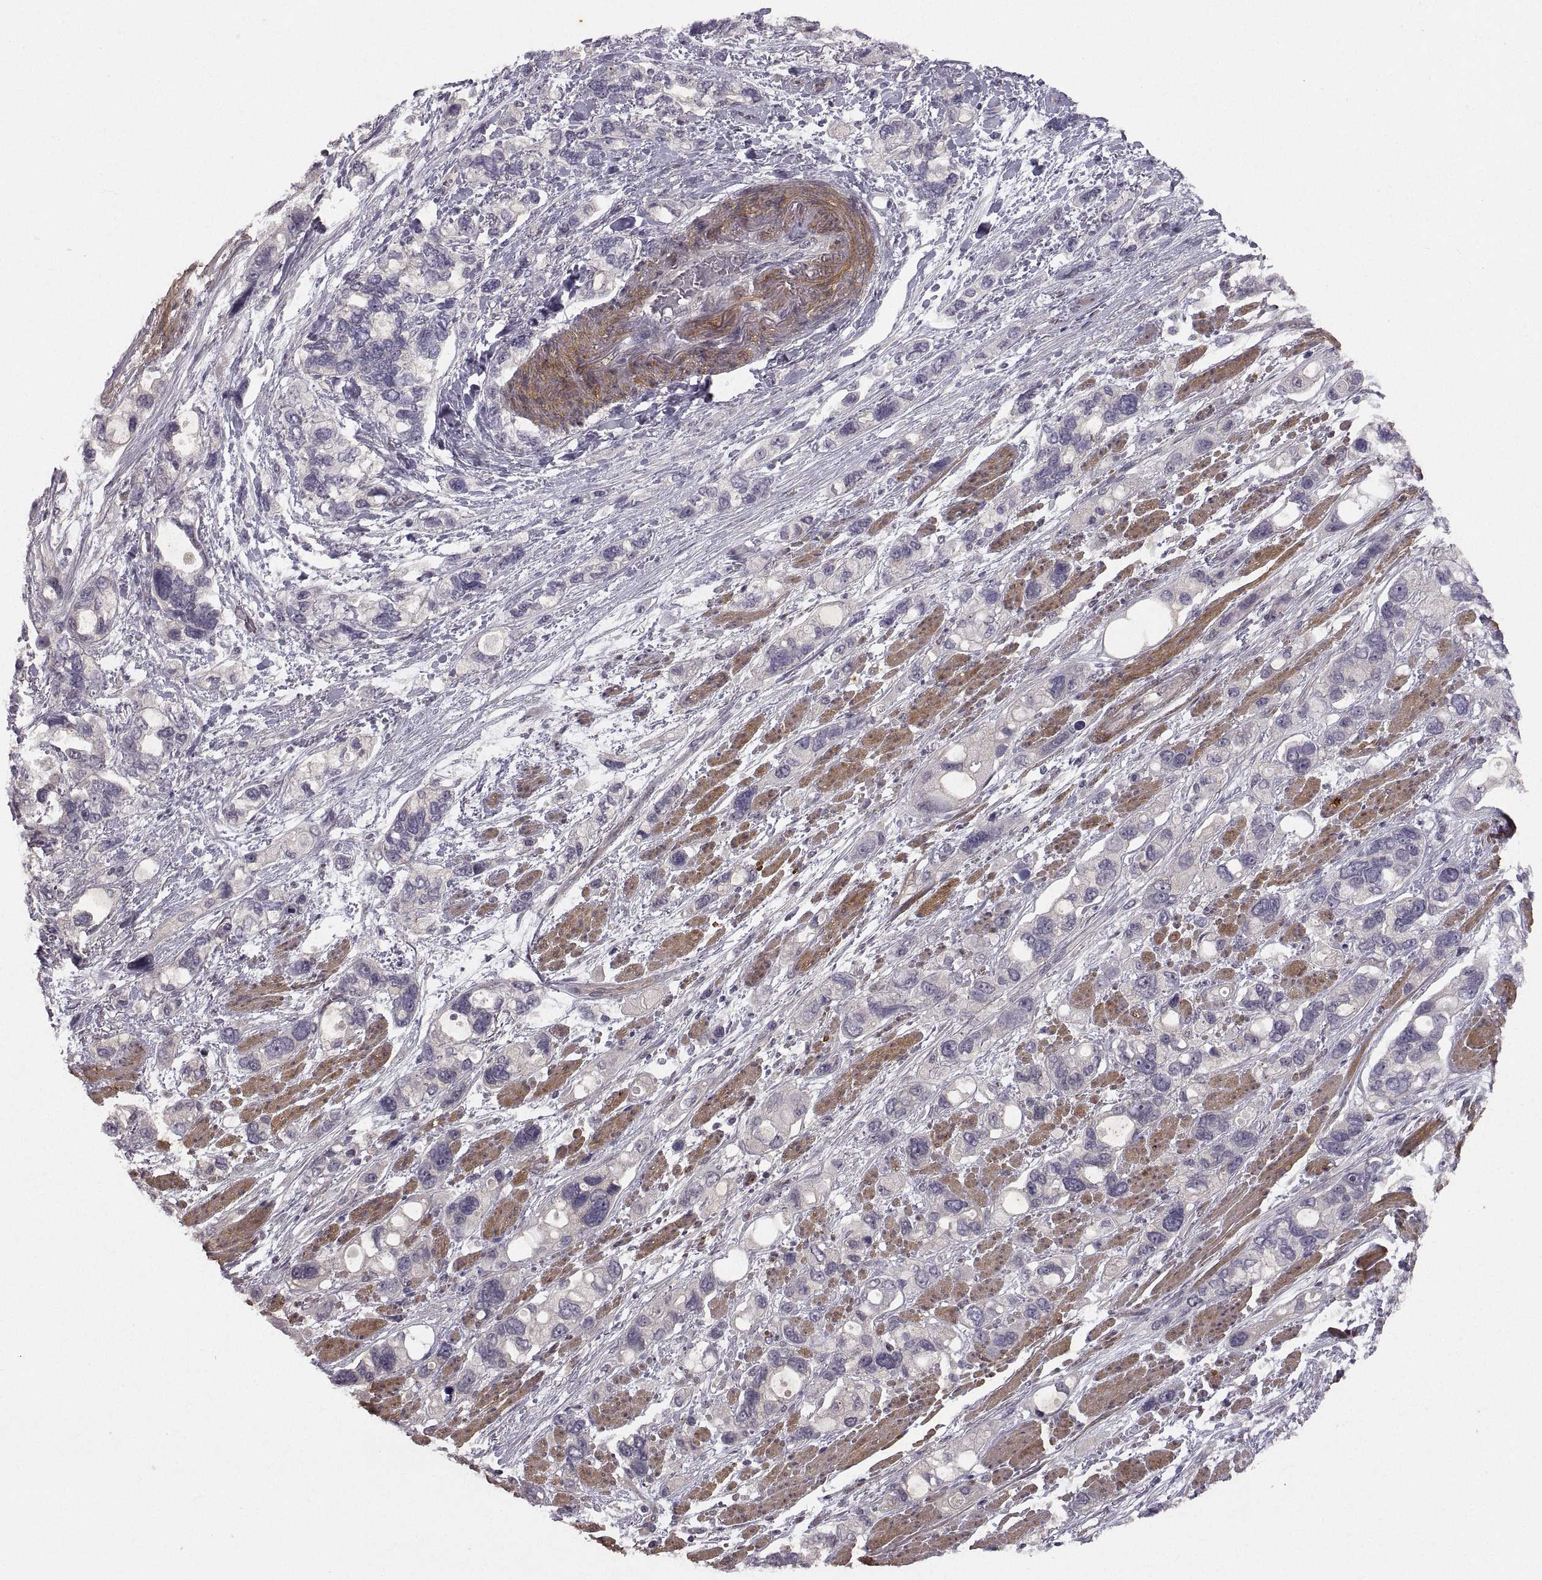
{"staining": {"intensity": "negative", "quantity": "none", "location": "none"}, "tissue": "stomach cancer", "cell_type": "Tumor cells", "image_type": "cancer", "snomed": [{"axis": "morphology", "description": "Adenocarcinoma, NOS"}, {"axis": "topography", "description": "Stomach, upper"}], "caption": "A micrograph of human stomach cancer is negative for staining in tumor cells.", "gene": "PGM5", "patient": {"sex": "female", "age": 81}}